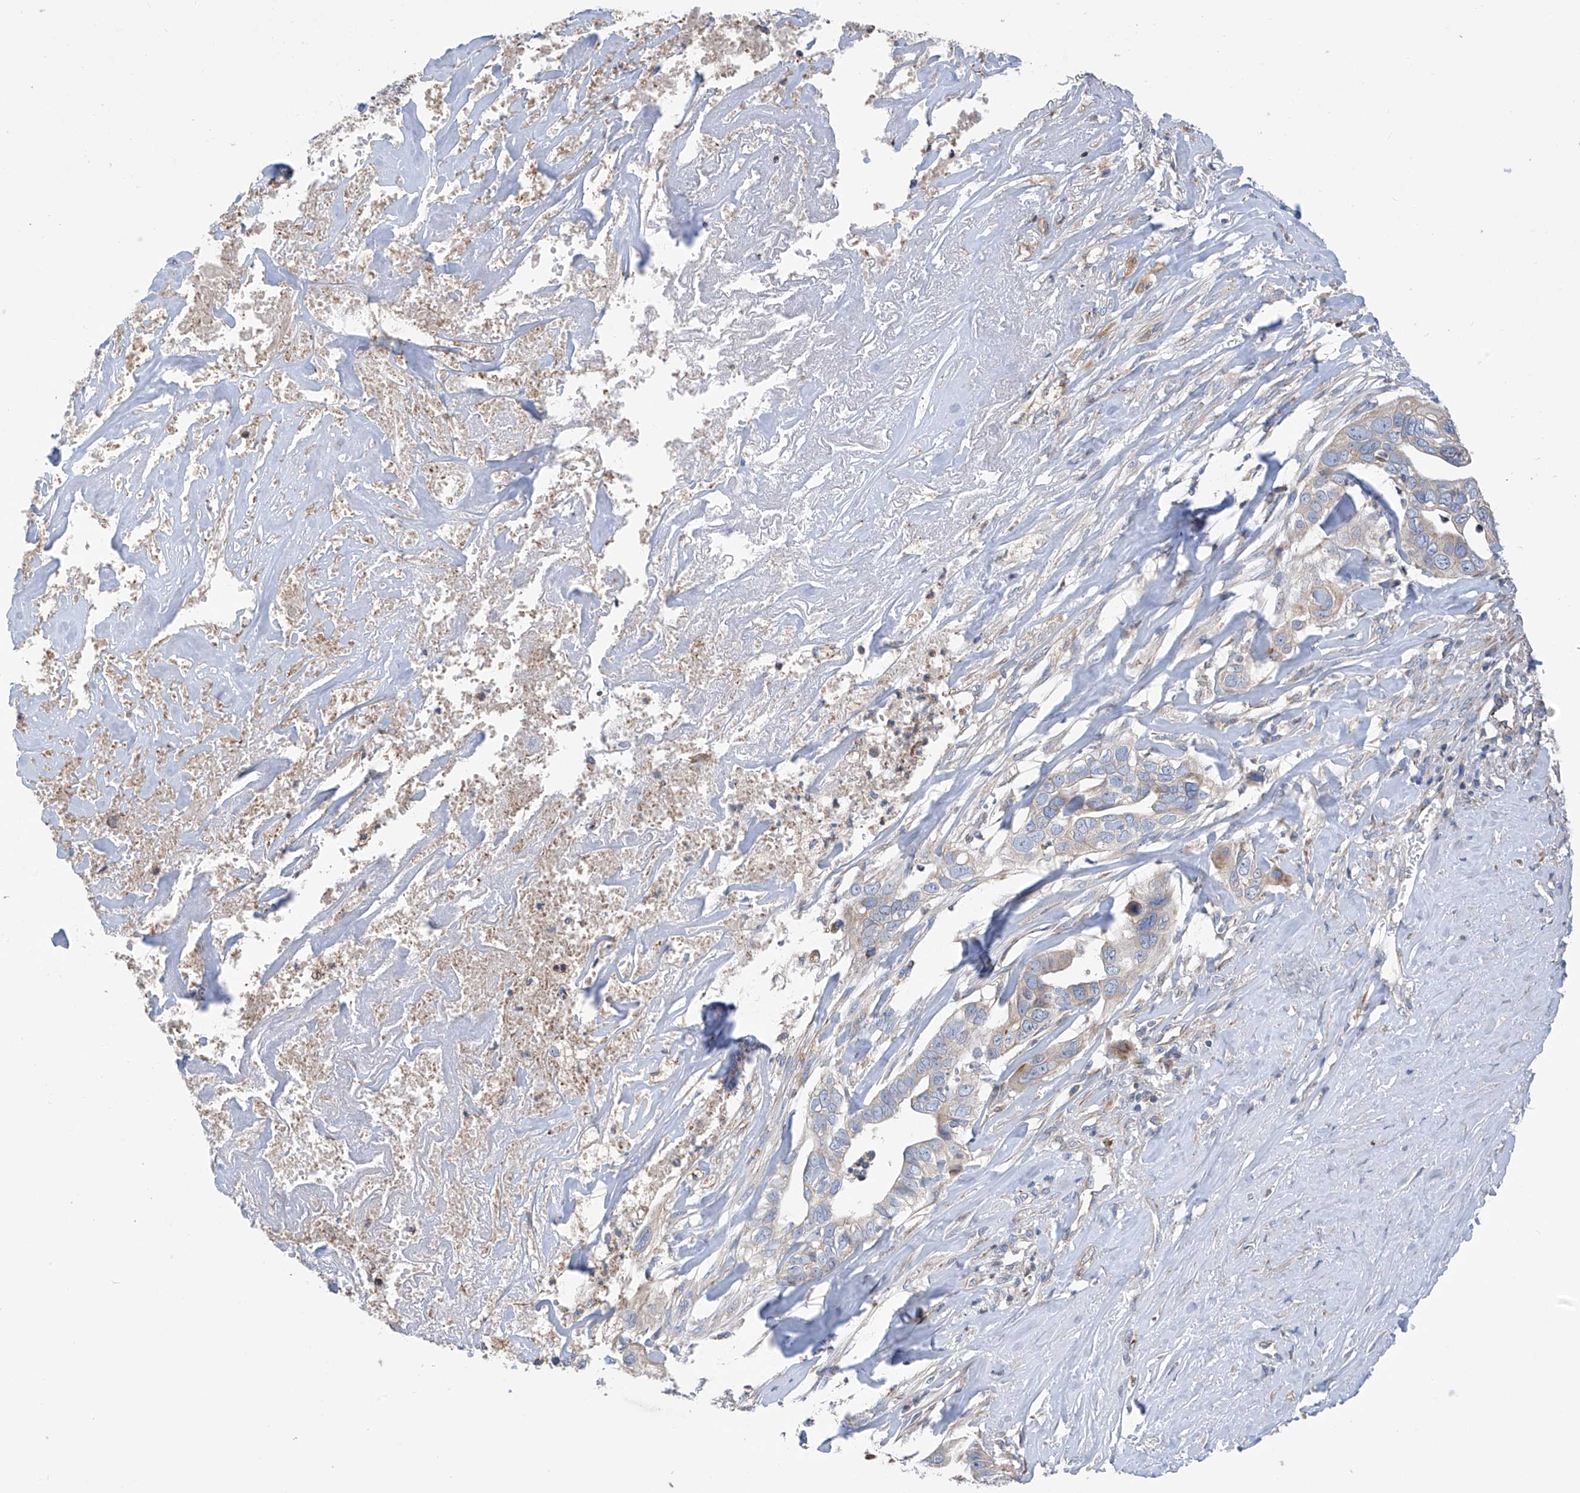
{"staining": {"intensity": "negative", "quantity": "none", "location": "none"}, "tissue": "liver cancer", "cell_type": "Tumor cells", "image_type": "cancer", "snomed": [{"axis": "morphology", "description": "Cholangiocarcinoma"}, {"axis": "topography", "description": "Liver"}], "caption": "This is an IHC image of human liver cancer. There is no positivity in tumor cells.", "gene": "EIF5B", "patient": {"sex": "female", "age": 79}}